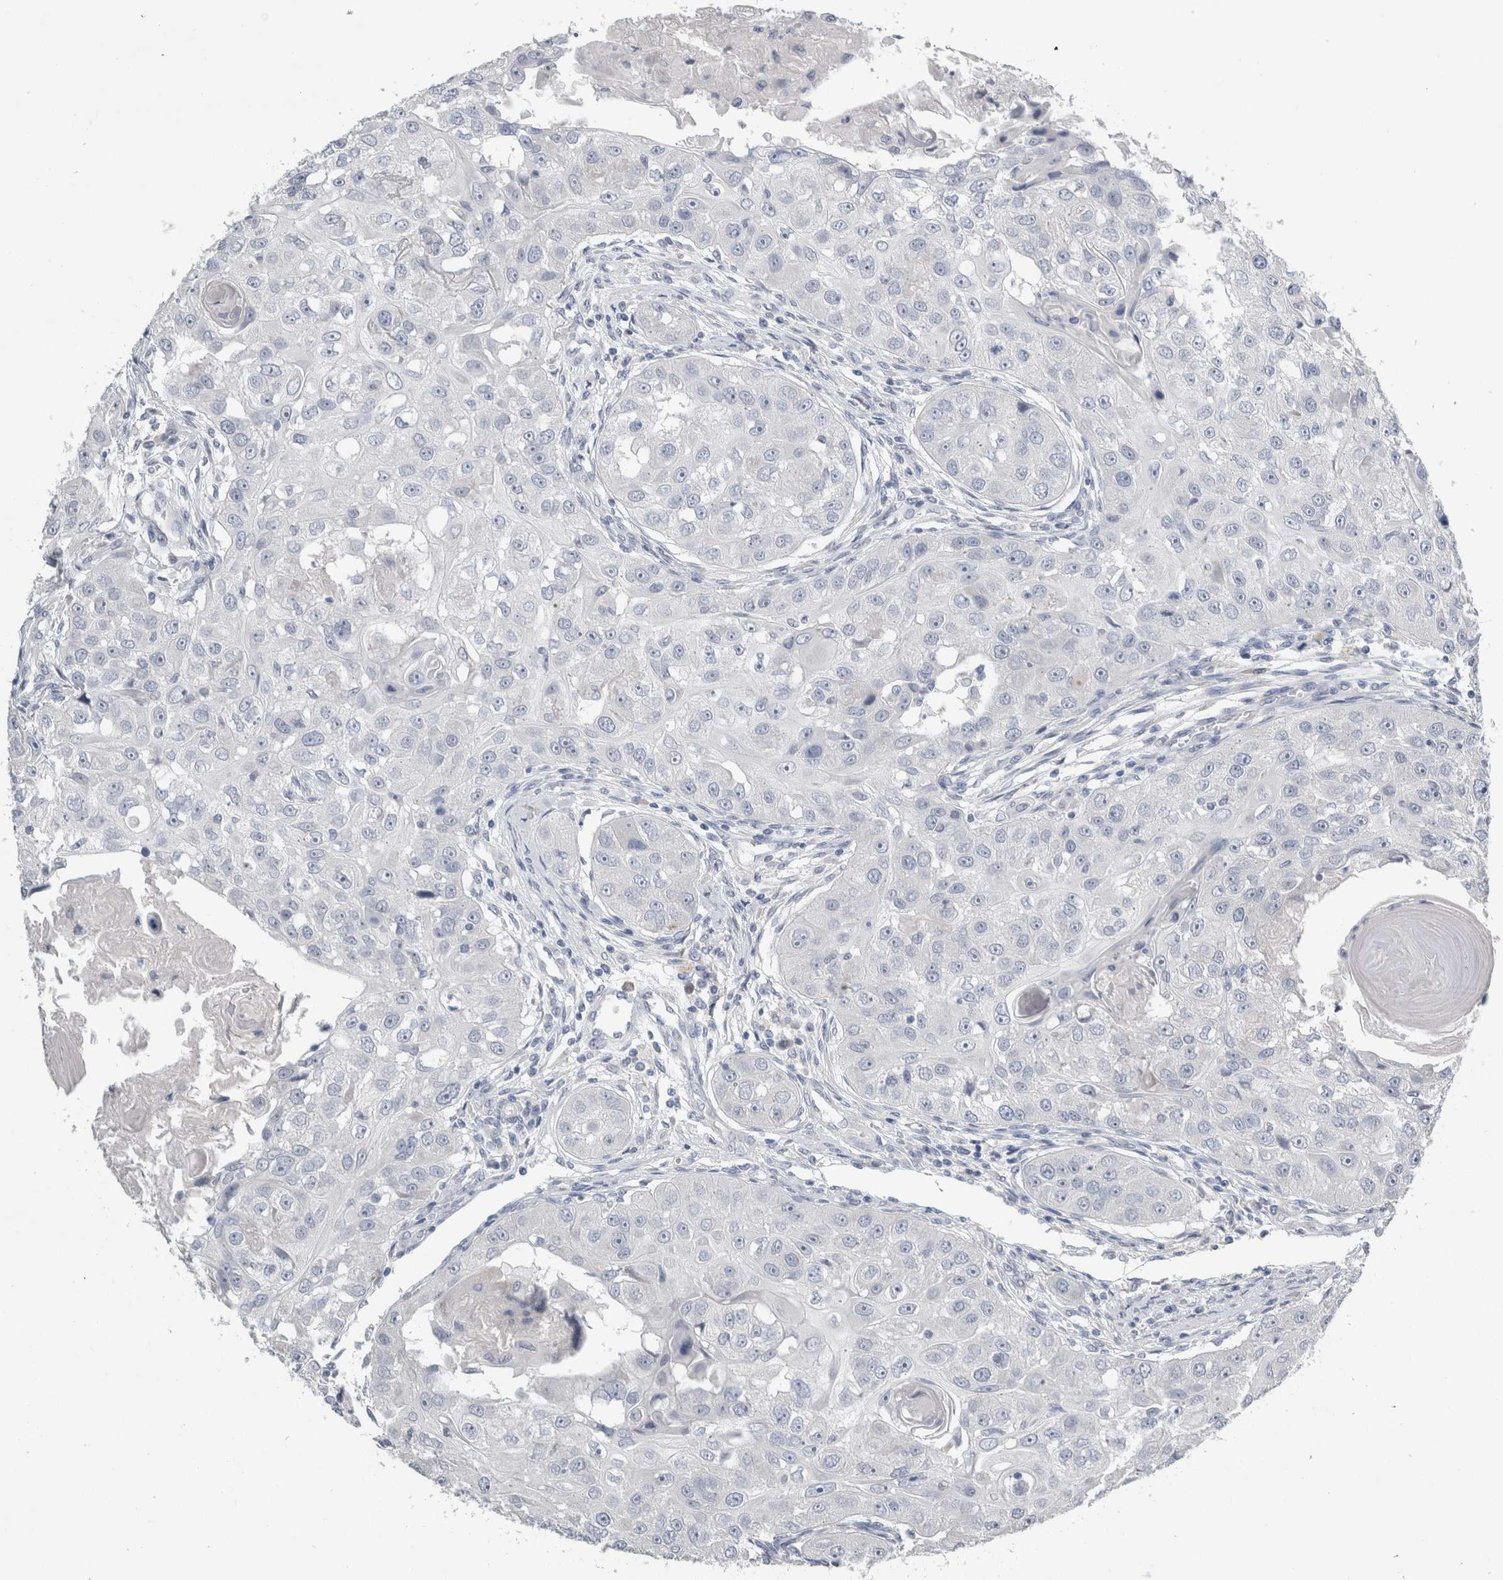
{"staining": {"intensity": "negative", "quantity": "none", "location": "none"}, "tissue": "head and neck cancer", "cell_type": "Tumor cells", "image_type": "cancer", "snomed": [{"axis": "morphology", "description": "Normal tissue, NOS"}, {"axis": "morphology", "description": "Squamous cell carcinoma, NOS"}, {"axis": "topography", "description": "Skeletal muscle"}, {"axis": "topography", "description": "Head-Neck"}], "caption": "Head and neck squamous cell carcinoma was stained to show a protein in brown. There is no significant expression in tumor cells.", "gene": "NEFM", "patient": {"sex": "male", "age": 51}}